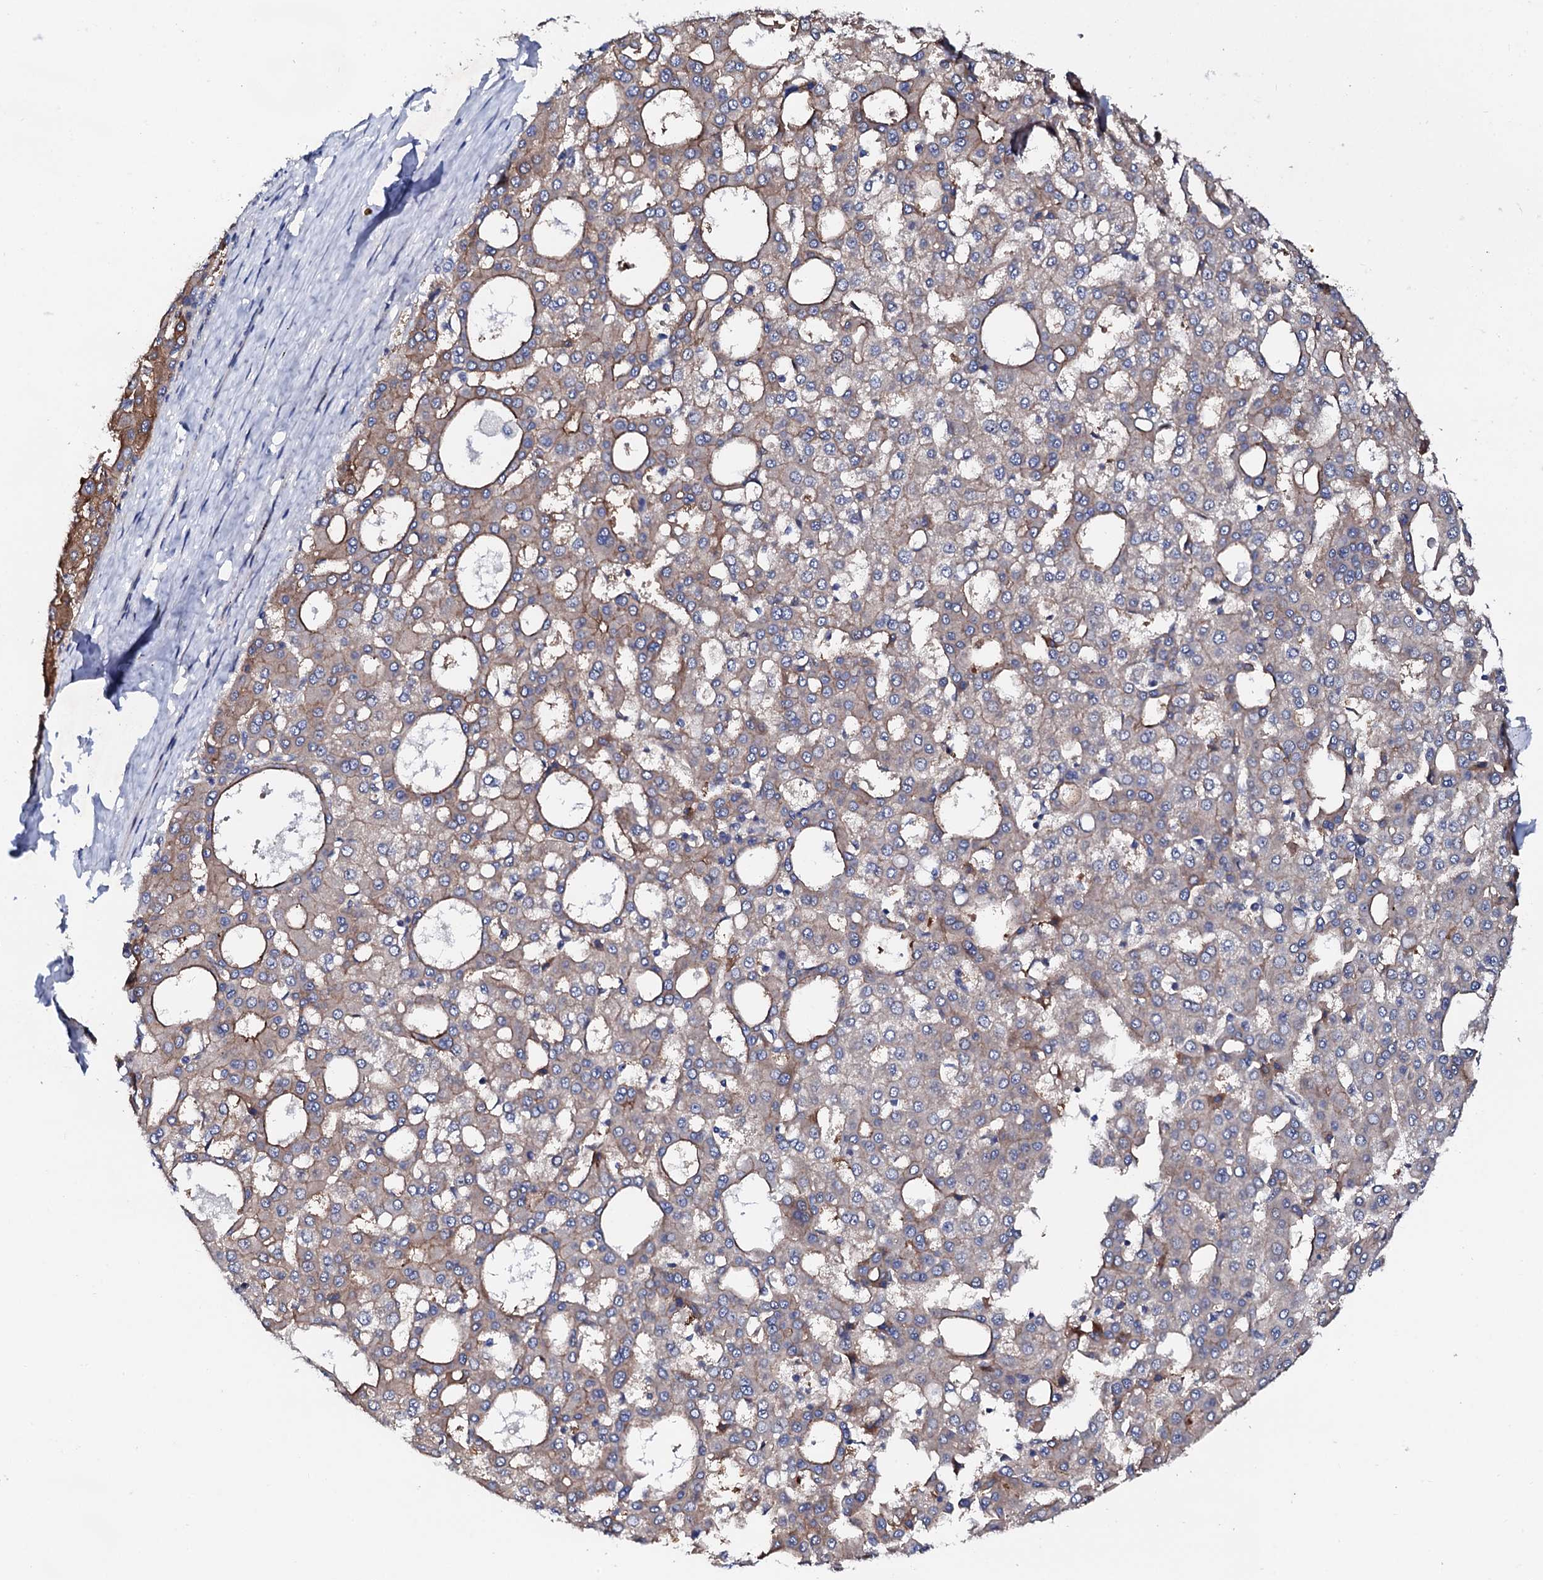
{"staining": {"intensity": "moderate", "quantity": "<25%", "location": "cytoplasmic/membranous"}, "tissue": "liver cancer", "cell_type": "Tumor cells", "image_type": "cancer", "snomed": [{"axis": "morphology", "description": "Carcinoma, Hepatocellular, NOS"}, {"axis": "topography", "description": "Liver"}], "caption": "Immunohistochemical staining of hepatocellular carcinoma (liver) shows moderate cytoplasmic/membranous protein expression in about <25% of tumor cells. (brown staining indicates protein expression, while blue staining denotes nuclei).", "gene": "TRDN", "patient": {"sex": "male", "age": 47}}